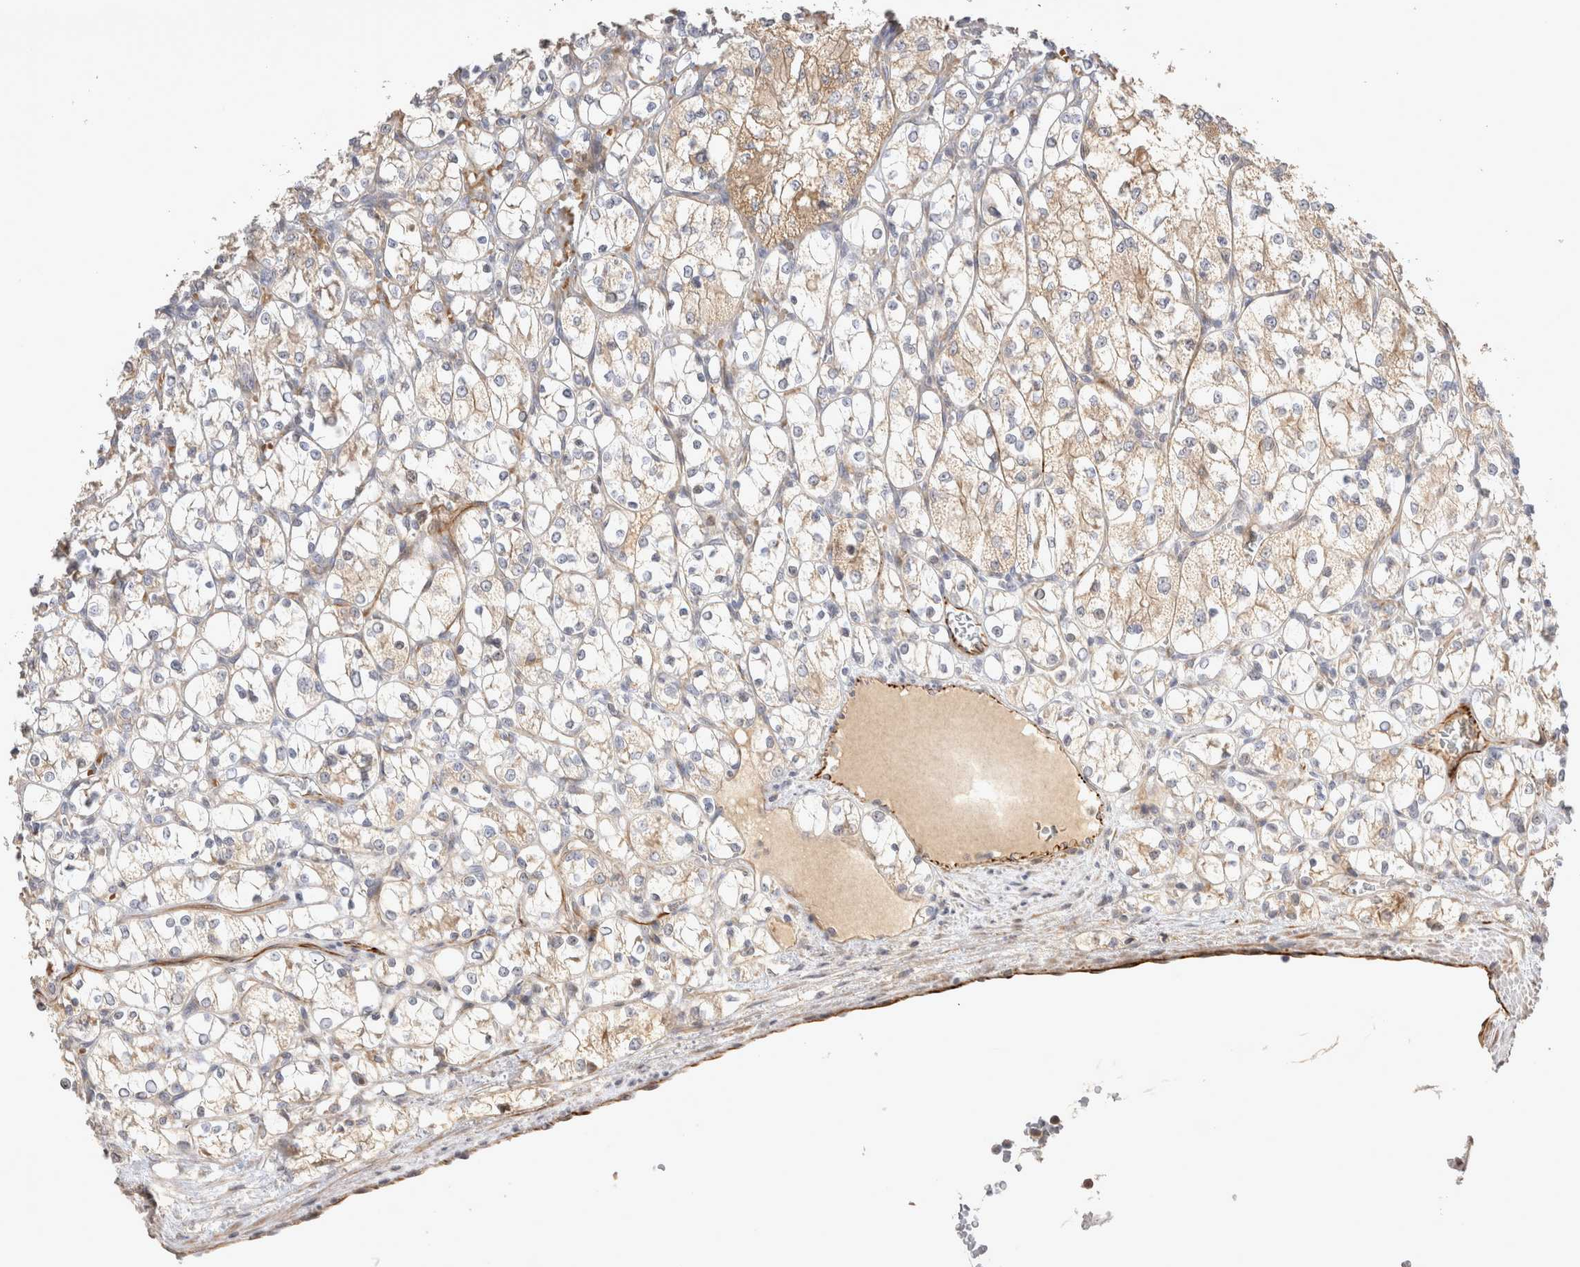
{"staining": {"intensity": "weak", "quantity": "25%-75%", "location": "cytoplasmic/membranous"}, "tissue": "renal cancer", "cell_type": "Tumor cells", "image_type": "cancer", "snomed": [{"axis": "morphology", "description": "Adenocarcinoma, NOS"}, {"axis": "topography", "description": "Kidney"}], "caption": "Immunohistochemical staining of renal adenocarcinoma displays low levels of weak cytoplasmic/membranous positivity in approximately 25%-75% of tumor cells. (IHC, brightfield microscopy, high magnification).", "gene": "NMU", "patient": {"sex": "female", "age": 69}}